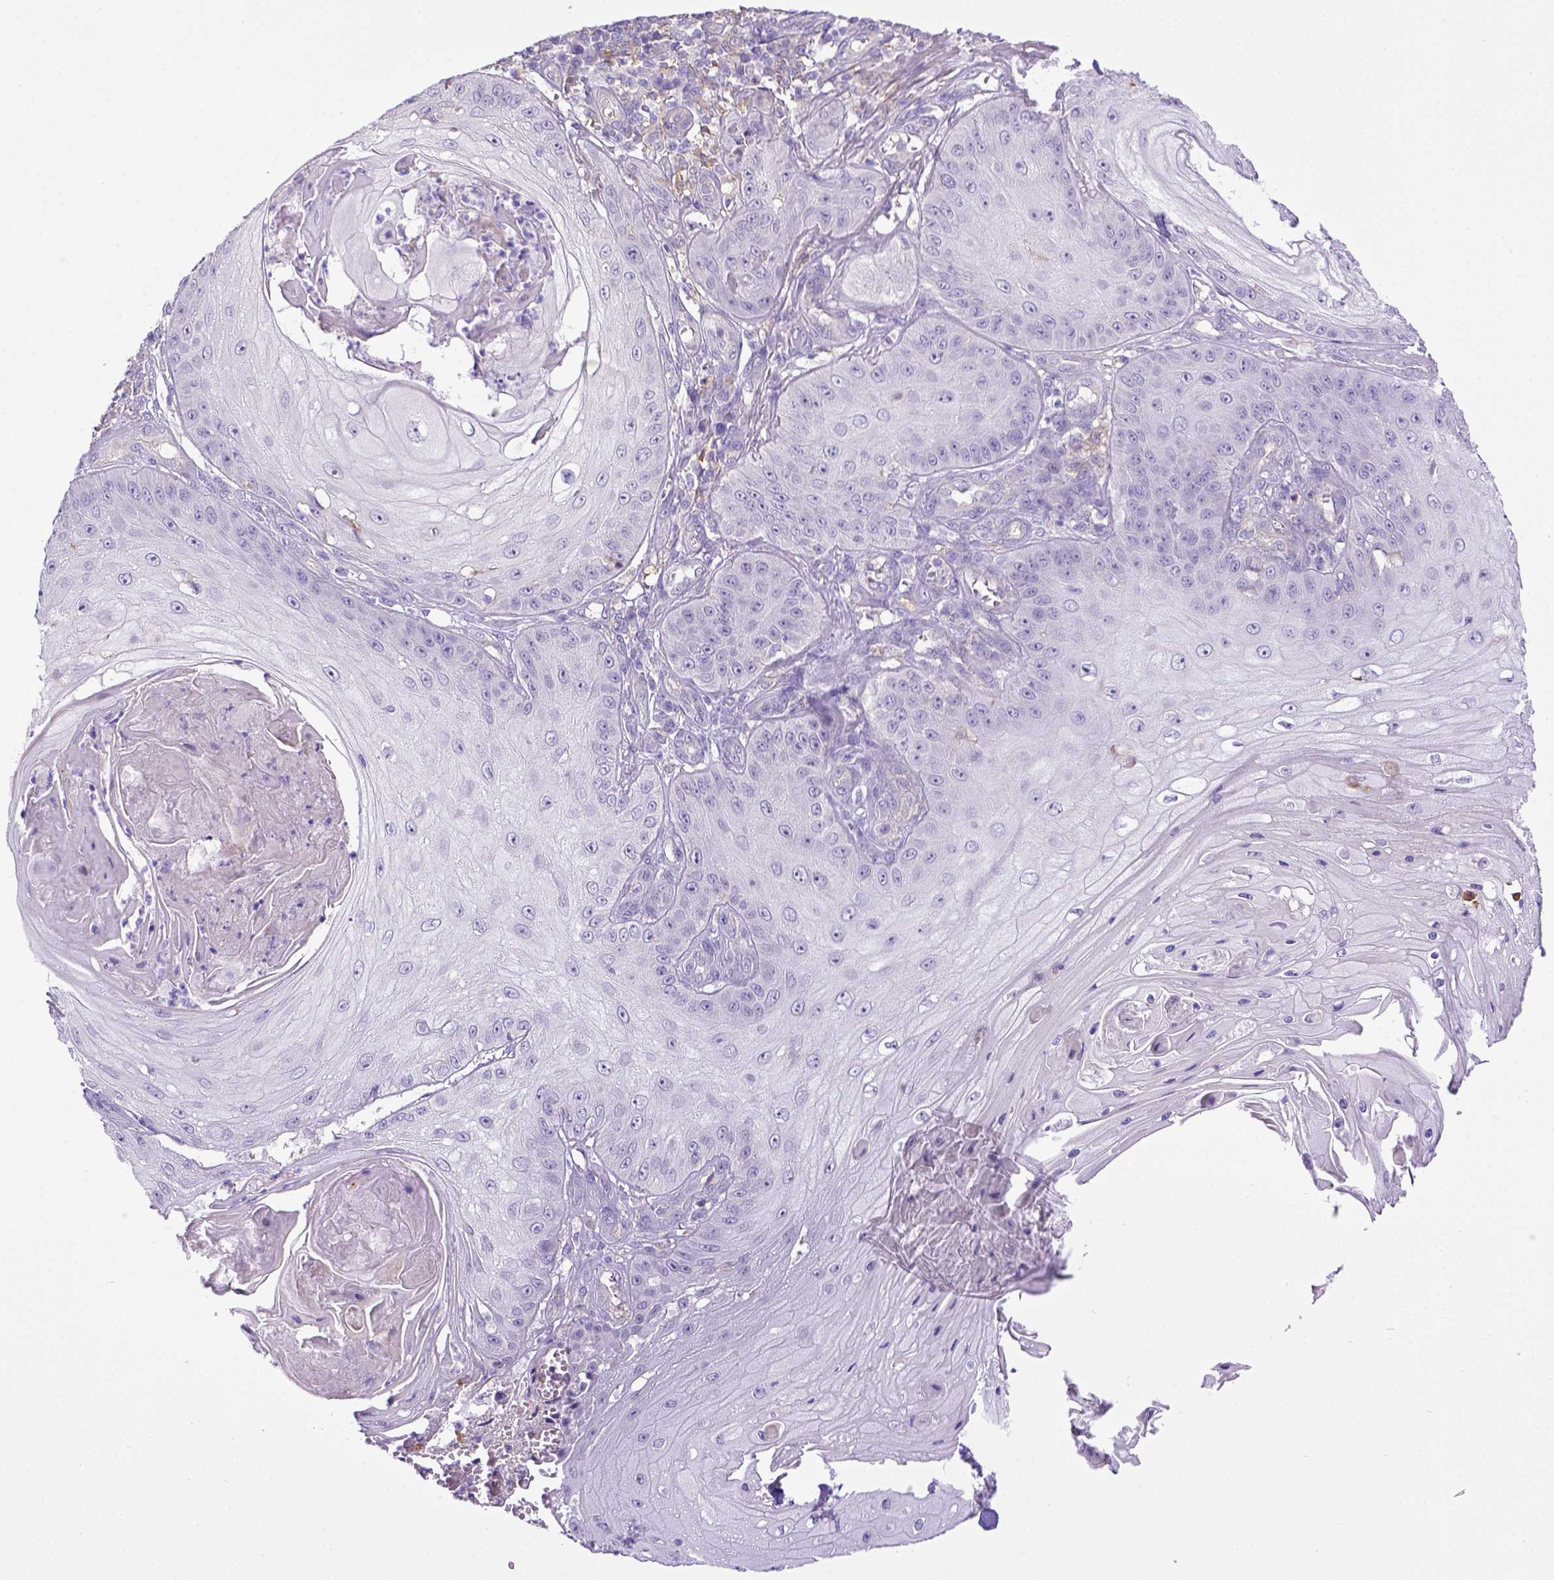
{"staining": {"intensity": "negative", "quantity": "none", "location": "none"}, "tissue": "skin cancer", "cell_type": "Tumor cells", "image_type": "cancer", "snomed": [{"axis": "morphology", "description": "Squamous cell carcinoma, NOS"}, {"axis": "topography", "description": "Skin"}], "caption": "The micrograph shows no staining of tumor cells in squamous cell carcinoma (skin).", "gene": "CD40", "patient": {"sex": "male", "age": 70}}